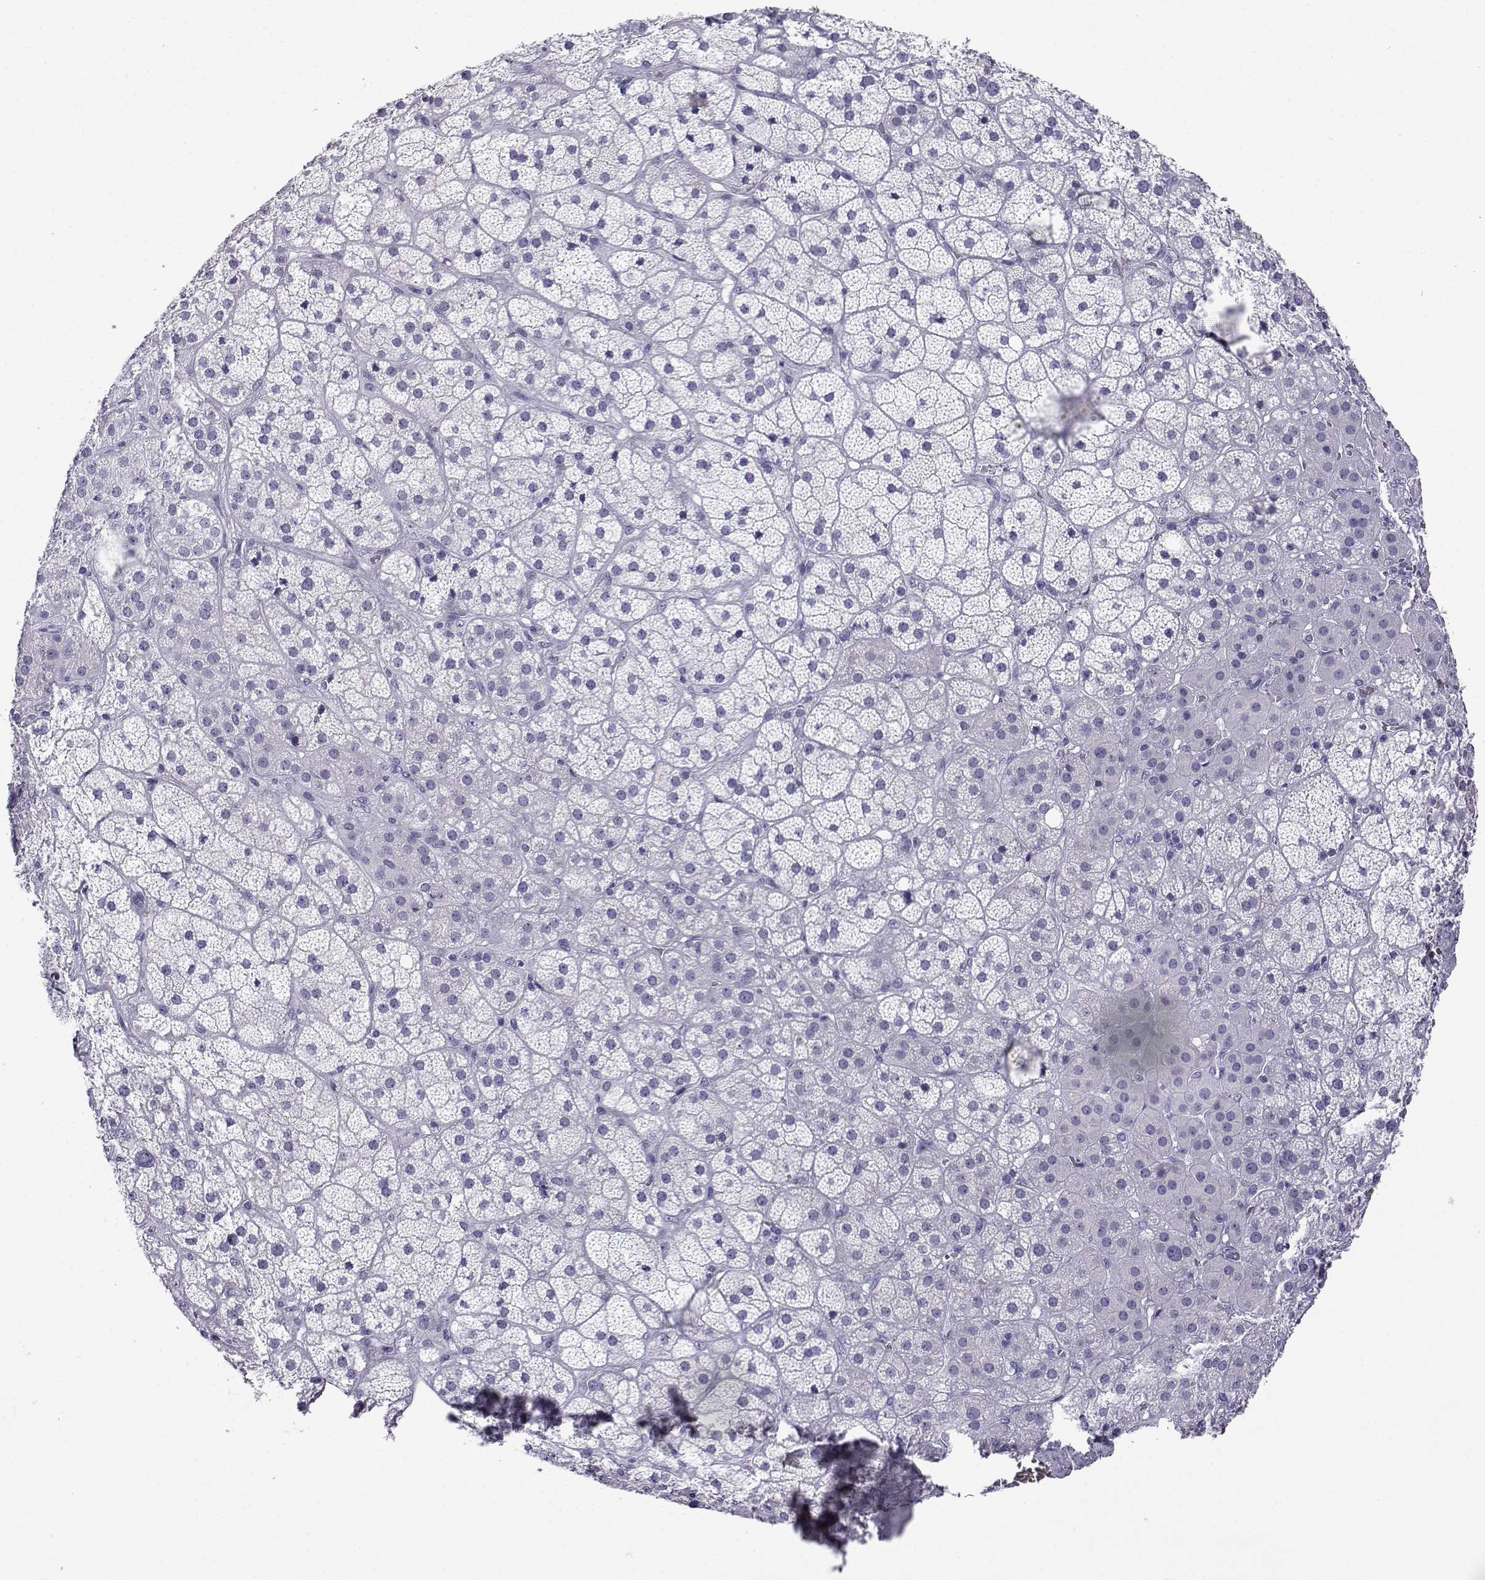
{"staining": {"intensity": "negative", "quantity": "none", "location": "none"}, "tissue": "adrenal gland", "cell_type": "Glandular cells", "image_type": "normal", "snomed": [{"axis": "morphology", "description": "Normal tissue, NOS"}, {"axis": "topography", "description": "Adrenal gland"}], "caption": "Immunohistochemistry image of unremarkable human adrenal gland stained for a protein (brown), which displays no expression in glandular cells.", "gene": "ACTL7A", "patient": {"sex": "male", "age": 57}}